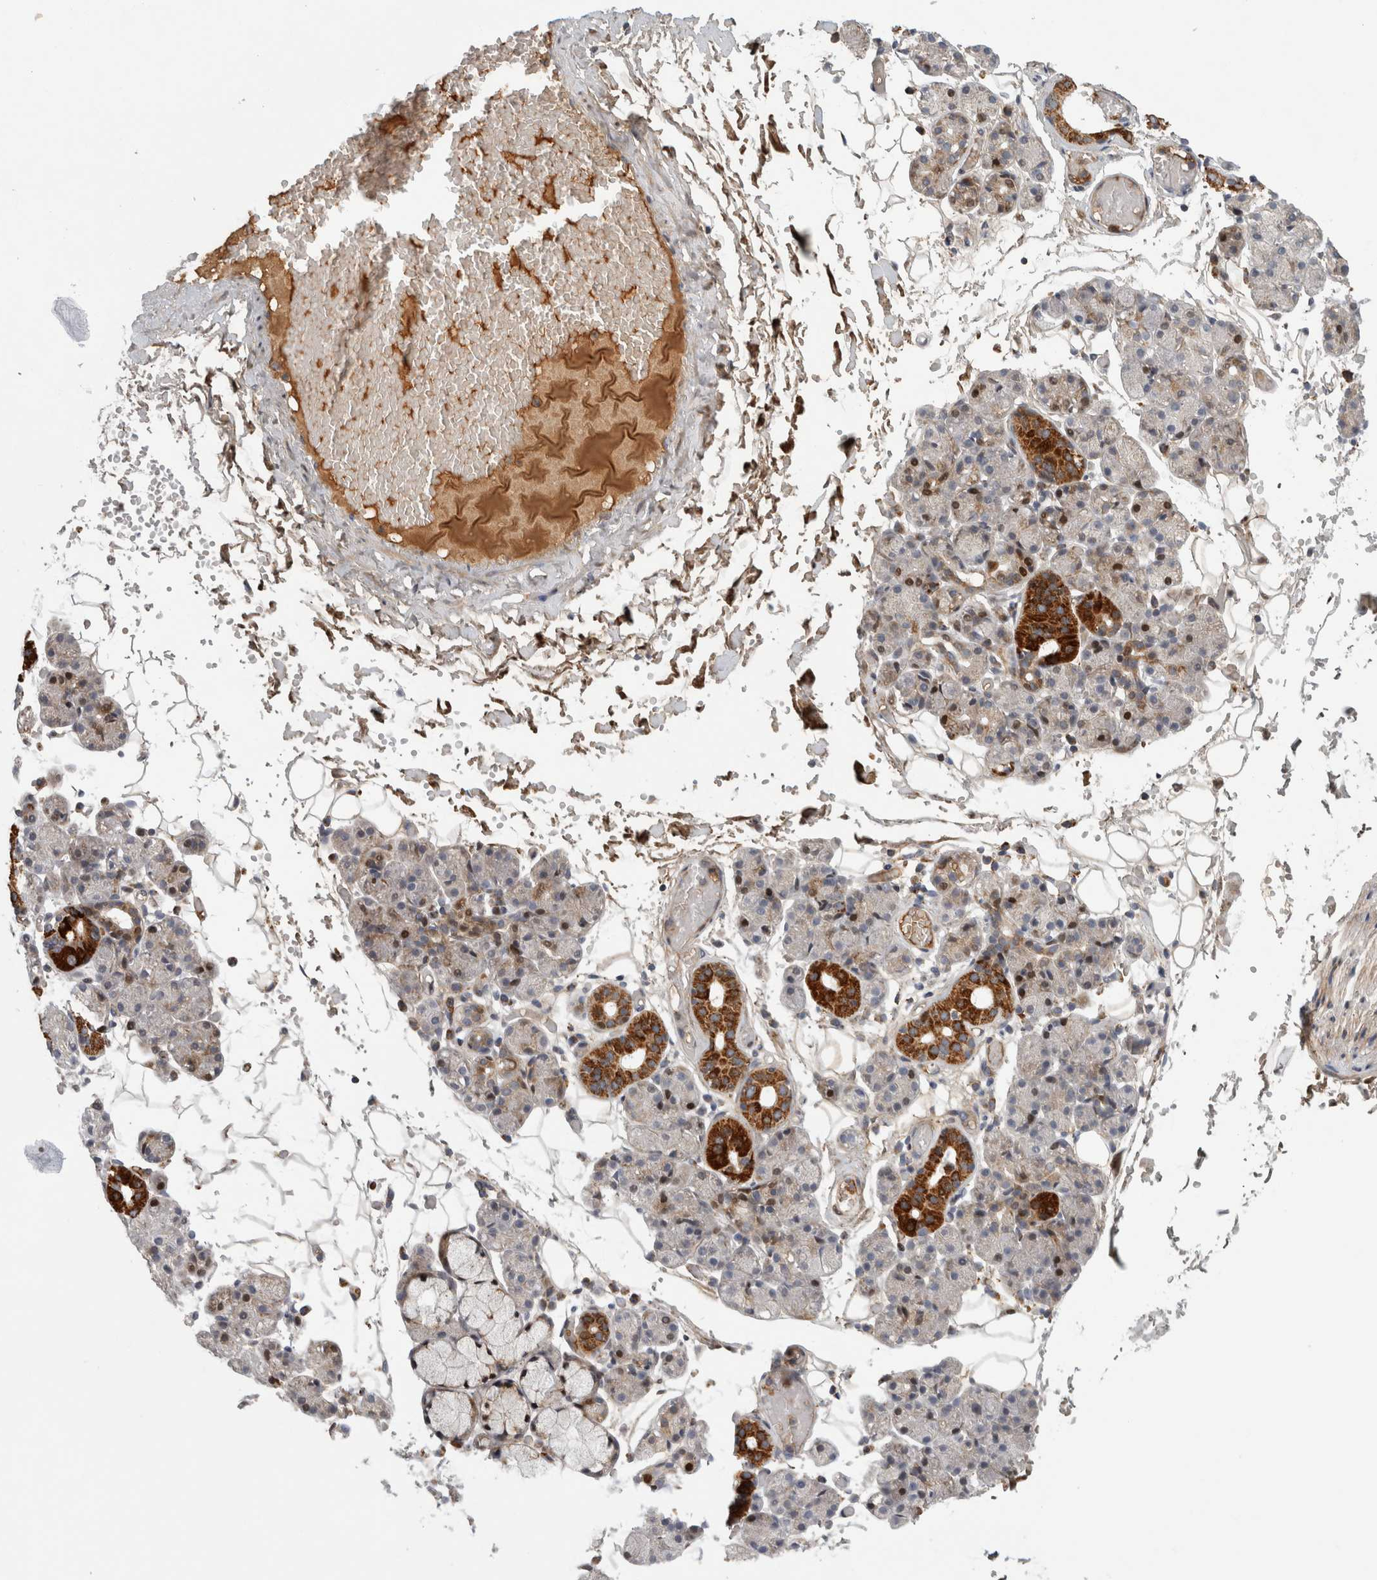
{"staining": {"intensity": "strong", "quantity": "<25%", "location": "cytoplasmic/membranous,nuclear"}, "tissue": "salivary gland", "cell_type": "Glandular cells", "image_type": "normal", "snomed": [{"axis": "morphology", "description": "Normal tissue, NOS"}, {"axis": "topography", "description": "Salivary gland"}], "caption": "Glandular cells exhibit strong cytoplasmic/membranous,nuclear staining in about <25% of cells in unremarkable salivary gland. The staining was performed using DAB to visualize the protein expression in brown, while the nuclei were stained in blue with hematoxylin (Magnification: 20x).", "gene": "RBM48", "patient": {"sex": "male", "age": 63}}